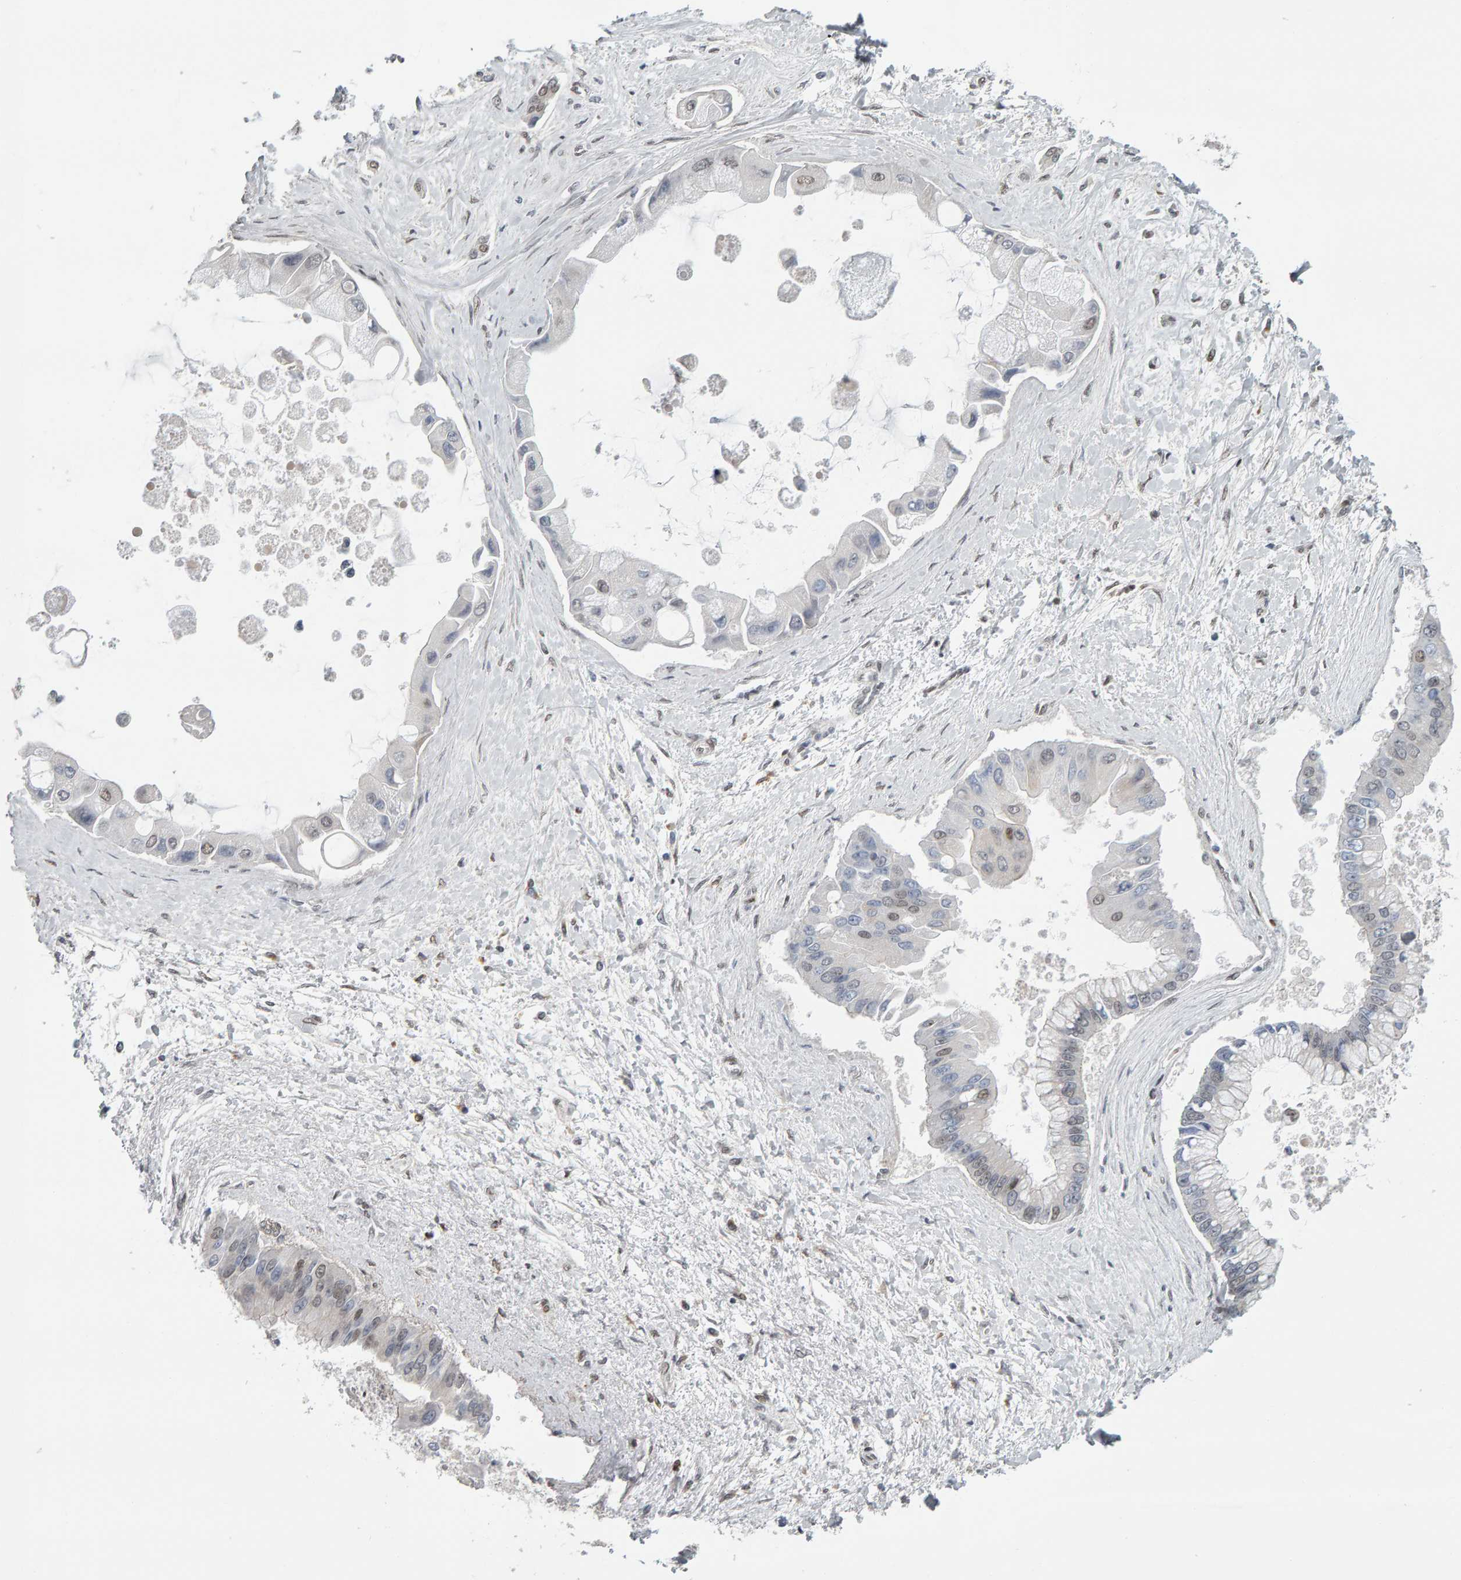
{"staining": {"intensity": "weak", "quantity": "<25%", "location": "nuclear"}, "tissue": "liver cancer", "cell_type": "Tumor cells", "image_type": "cancer", "snomed": [{"axis": "morphology", "description": "Cholangiocarcinoma"}, {"axis": "topography", "description": "Liver"}], "caption": "Tumor cells show no significant positivity in liver cancer (cholangiocarcinoma).", "gene": "ATF7IP", "patient": {"sex": "male", "age": 50}}